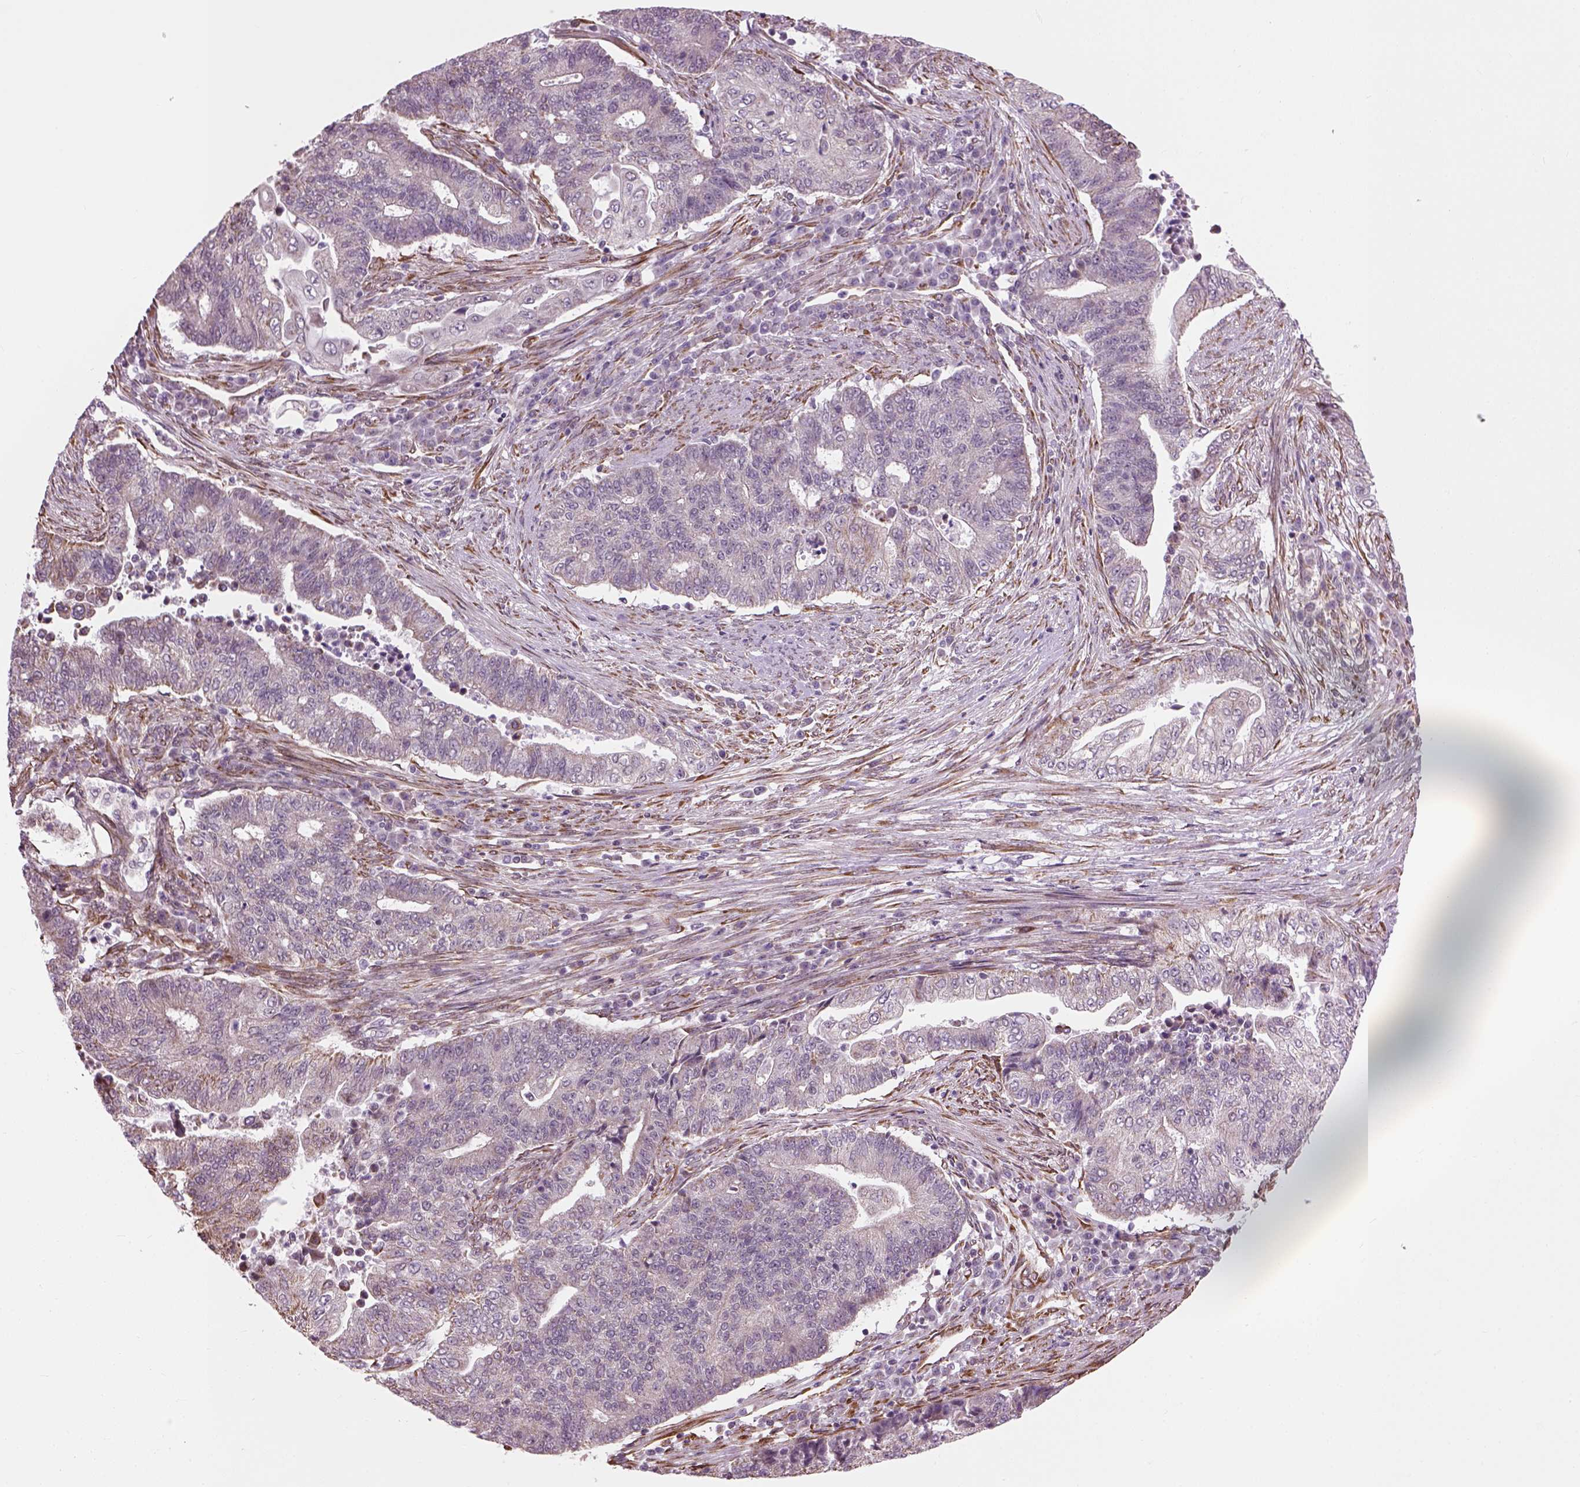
{"staining": {"intensity": "negative", "quantity": "none", "location": "none"}, "tissue": "endometrial cancer", "cell_type": "Tumor cells", "image_type": "cancer", "snomed": [{"axis": "morphology", "description": "Adenocarcinoma, NOS"}, {"axis": "topography", "description": "Uterus"}, {"axis": "topography", "description": "Endometrium"}], "caption": "This is an immunohistochemistry micrograph of endometrial cancer (adenocarcinoma). There is no staining in tumor cells.", "gene": "XK", "patient": {"sex": "female", "age": 54}}